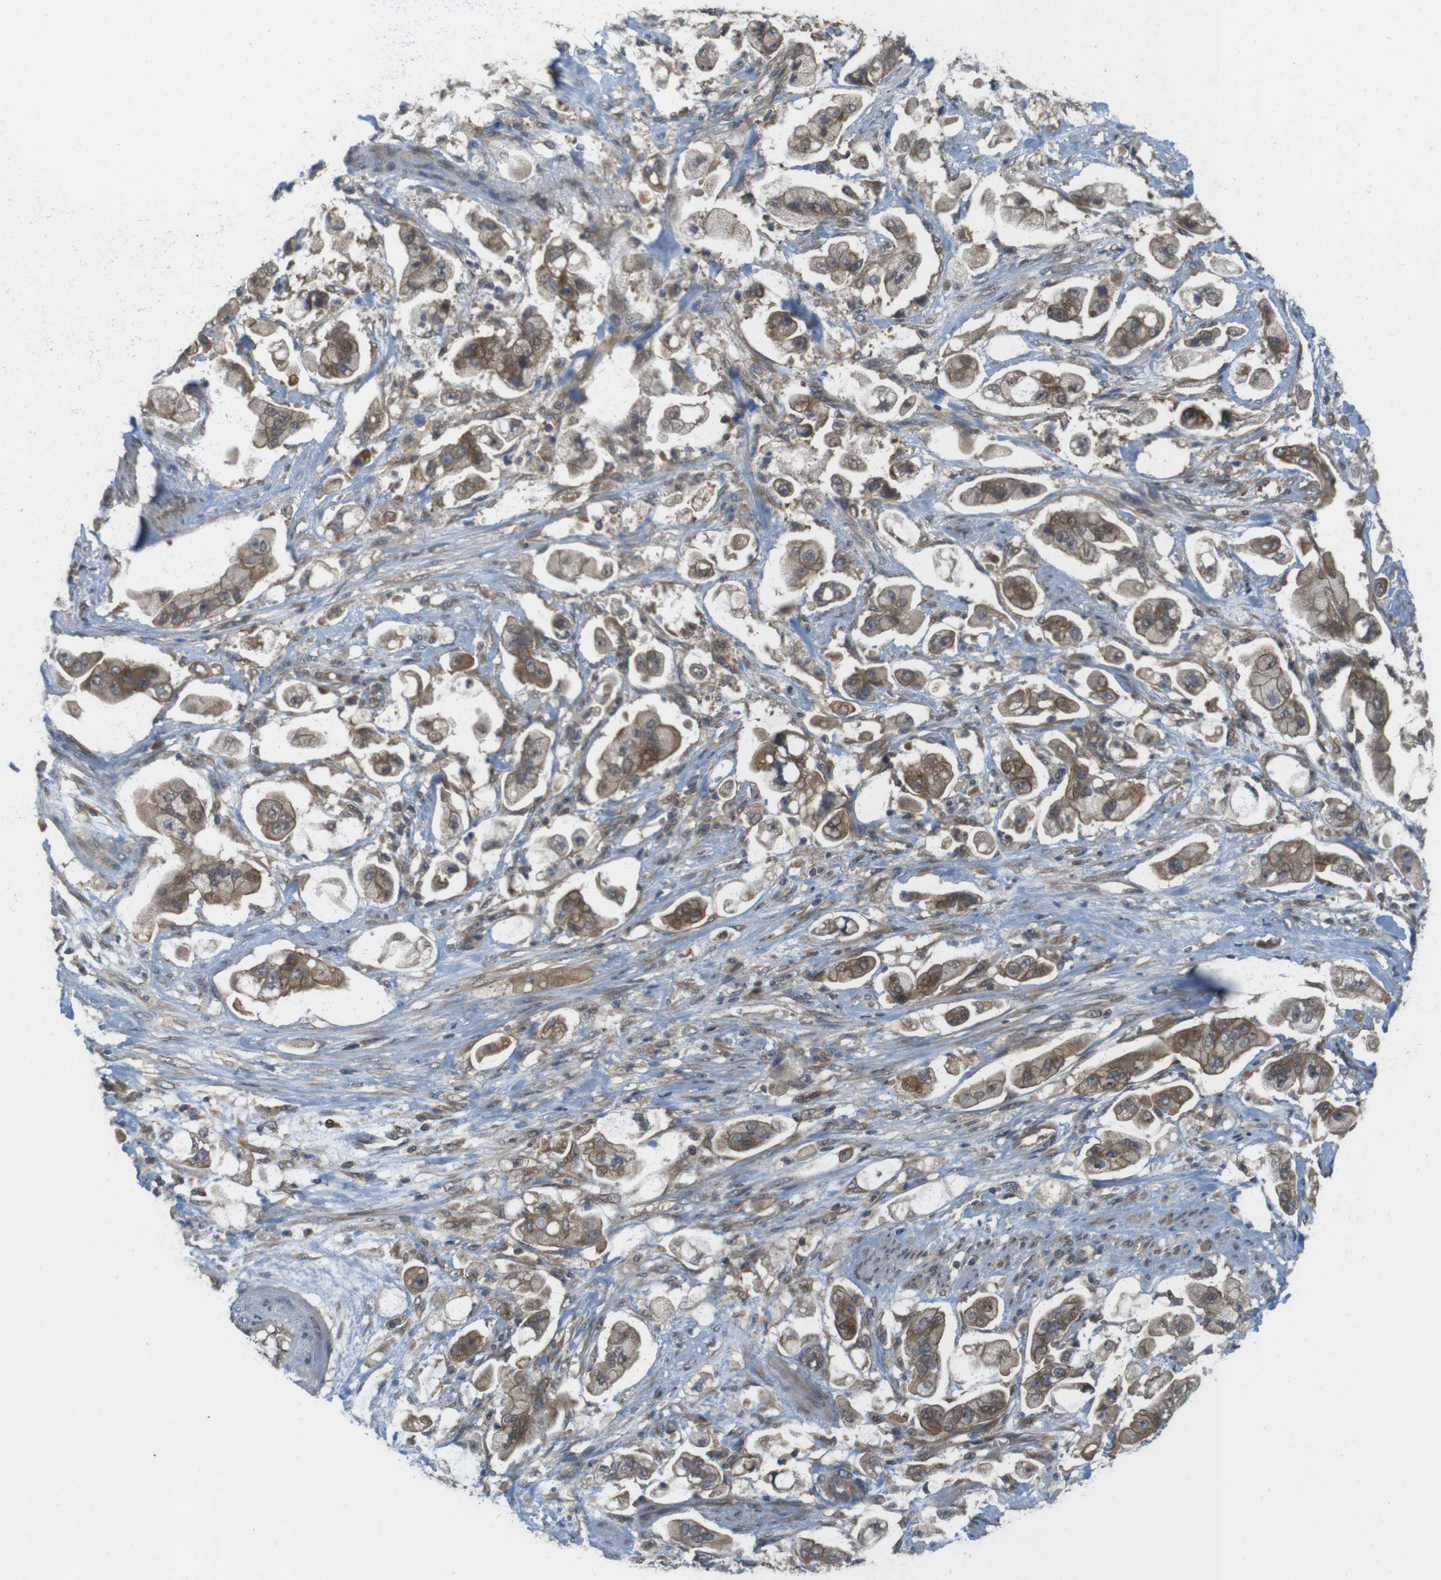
{"staining": {"intensity": "moderate", "quantity": ">75%", "location": "cytoplasmic/membranous"}, "tissue": "stomach cancer", "cell_type": "Tumor cells", "image_type": "cancer", "snomed": [{"axis": "morphology", "description": "Adenocarcinoma, NOS"}, {"axis": "topography", "description": "Stomach"}], "caption": "Immunohistochemical staining of adenocarcinoma (stomach) reveals medium levels of moderate cytoplasmic/membranous expression in about >75% of tumor cells. The staining was performed using DAB to visualize the protein expression in brown, while the nuclei were stained in blue with hematoxylin (Magnification: 20x).", "gene": "RNF130", "patient": {"sex": "male", "age": 62}}